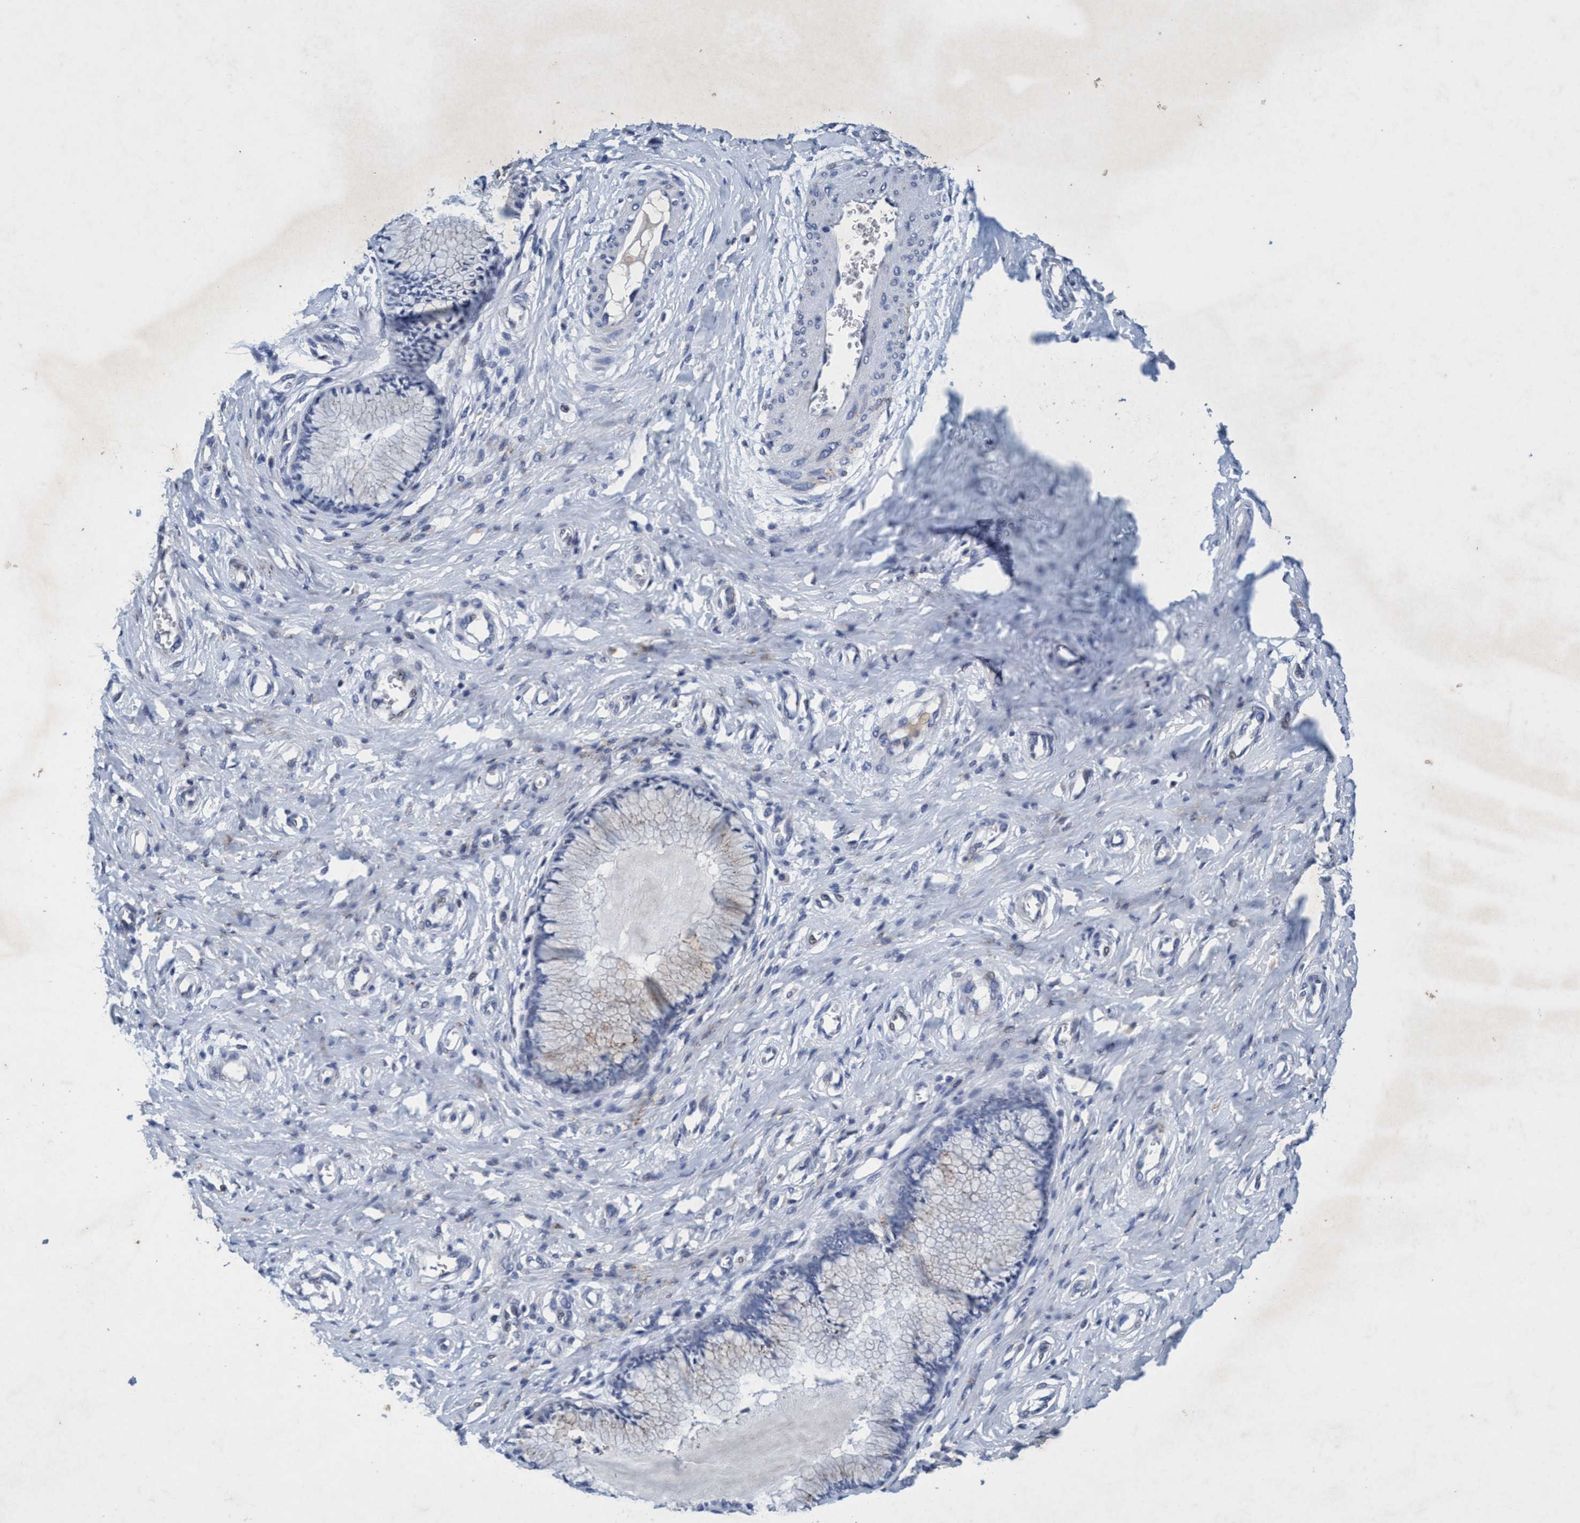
{"staining": {"intensity": "weak", "quantity": "<25%", "location": "cytoplasmic/membranous"}, "tissue": "cervix", "cell_type": "Glandular cells", "image_type": "normal", "snomed": [{"axis": "morphology", "description": "Normal tissue, NOS"}, {"axis": "topography", "description": "Cervix"}], "caption": "Immunohistochemistry (IHC) photomicrograph of normal cervix stained for a protein (brown), which displays no positivity in glandular cells. Nuclei are stained in blue.", "gene": "GRB14", "patient": {"sex": "female", "age": 55}}